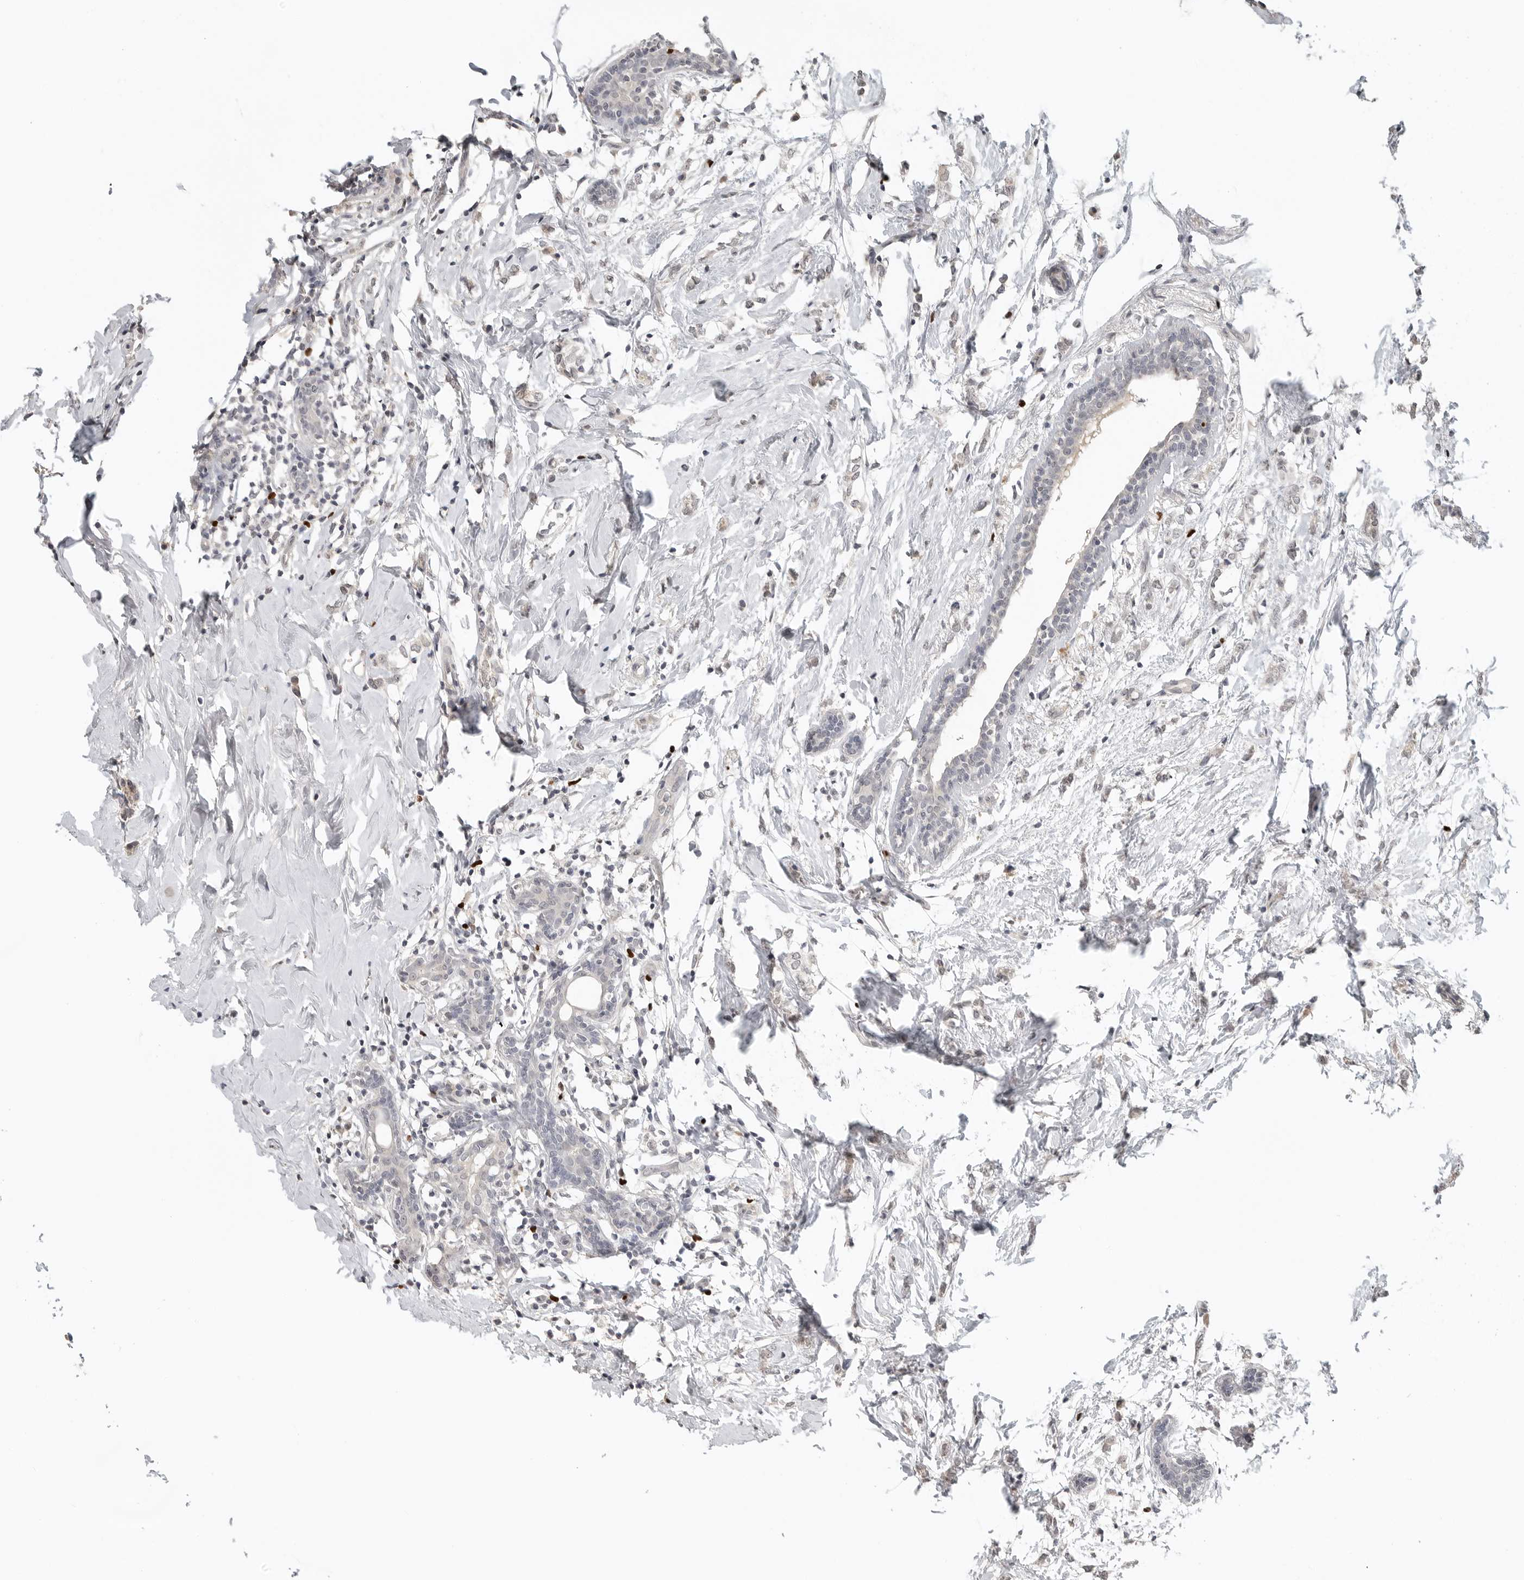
{"staining": {"intensity": "negative", "quantity": "none", "location": "none"}, "tissue": "breast cancer", "cell_type": "Tumor cells", "image_type": "cancer", "snomed": [{"axis": "morphology", "description": "Normal tissue, NOS"}, {"axis": "morphology", "description": "Lobular carcinoma"}, {"axis": "topography", "description": "Breast"}], "caption": "Image shows no protein staining in tumor cells of breast cancer tissue. (DAB IHC visualized using brightfield microscopy, high magnification).", "gene": "FOXP3", "patient": {"sex": "female", "age": 47}}